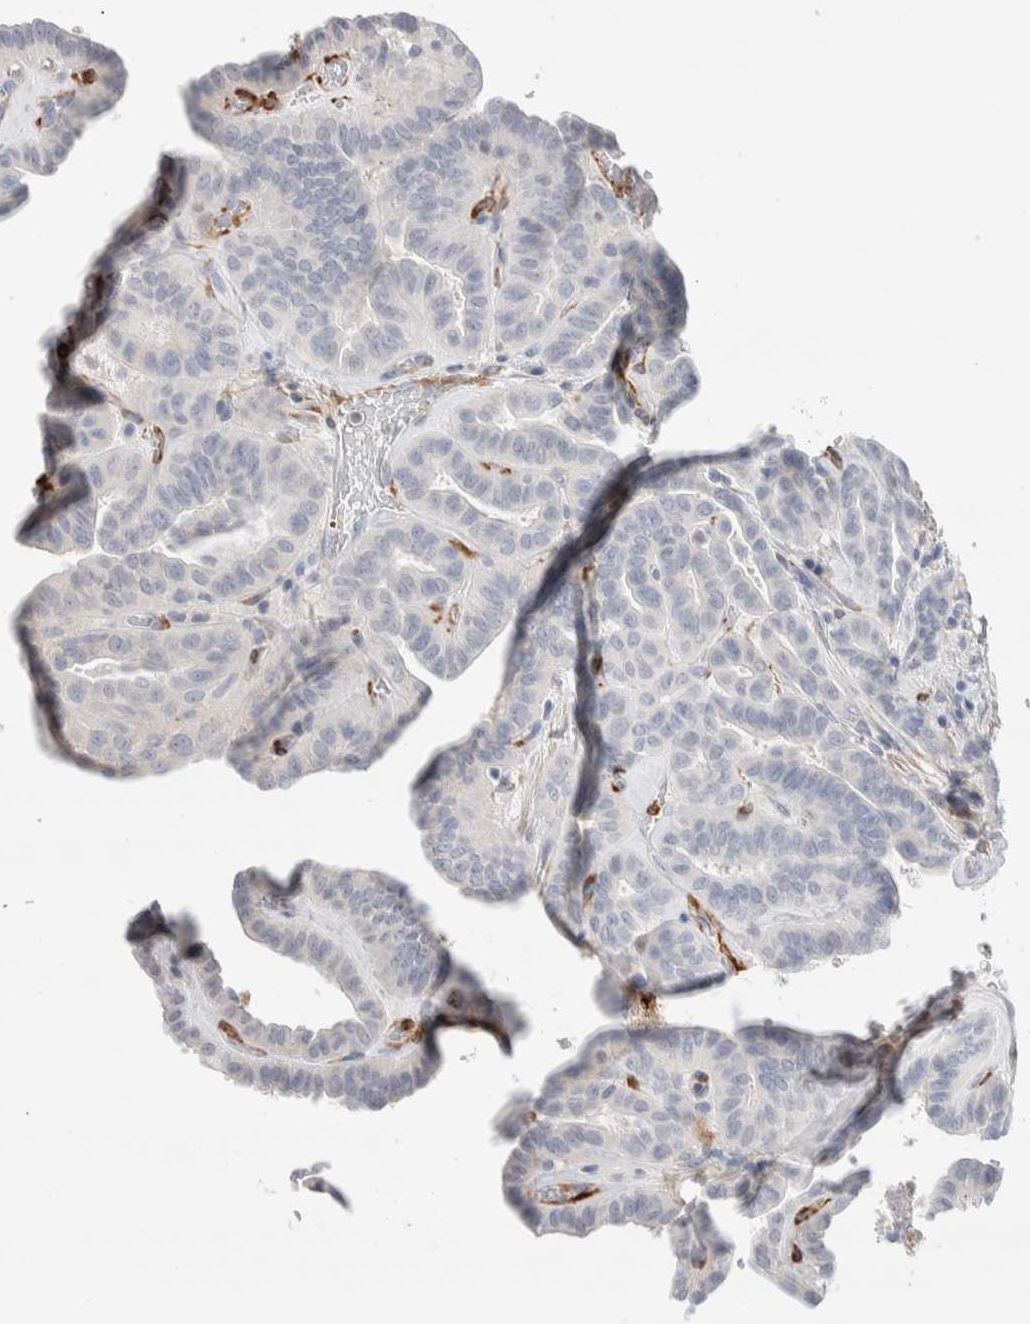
{"staining": {"intensity": "negative", "quantity": "none", "location": "none"}, "tissue": "thyroid cancer", "cell_type": "Tumor cells", "image_type": "cancer", "snomed": [{"axis": "morphology", "description": "Papillary adenocarcinoma, NOS"}, {"axis": "topography", "description": "Thyroid gland"}], "caption": "DAB (3,3'-diaminobenzidine) immunohistochemical staining of human thyroid papillary adenocarcinoma displays no significant positivity in tumor cells. (Stains: DAB (3,3'-diaminobenzidine) immunohistochemistry with hematoxylin counter stain, Microscopy: brightfield microscopy at high magnification).", "gene": "SEPTIN4", "patient": {"sex": "male", "age": 77}}